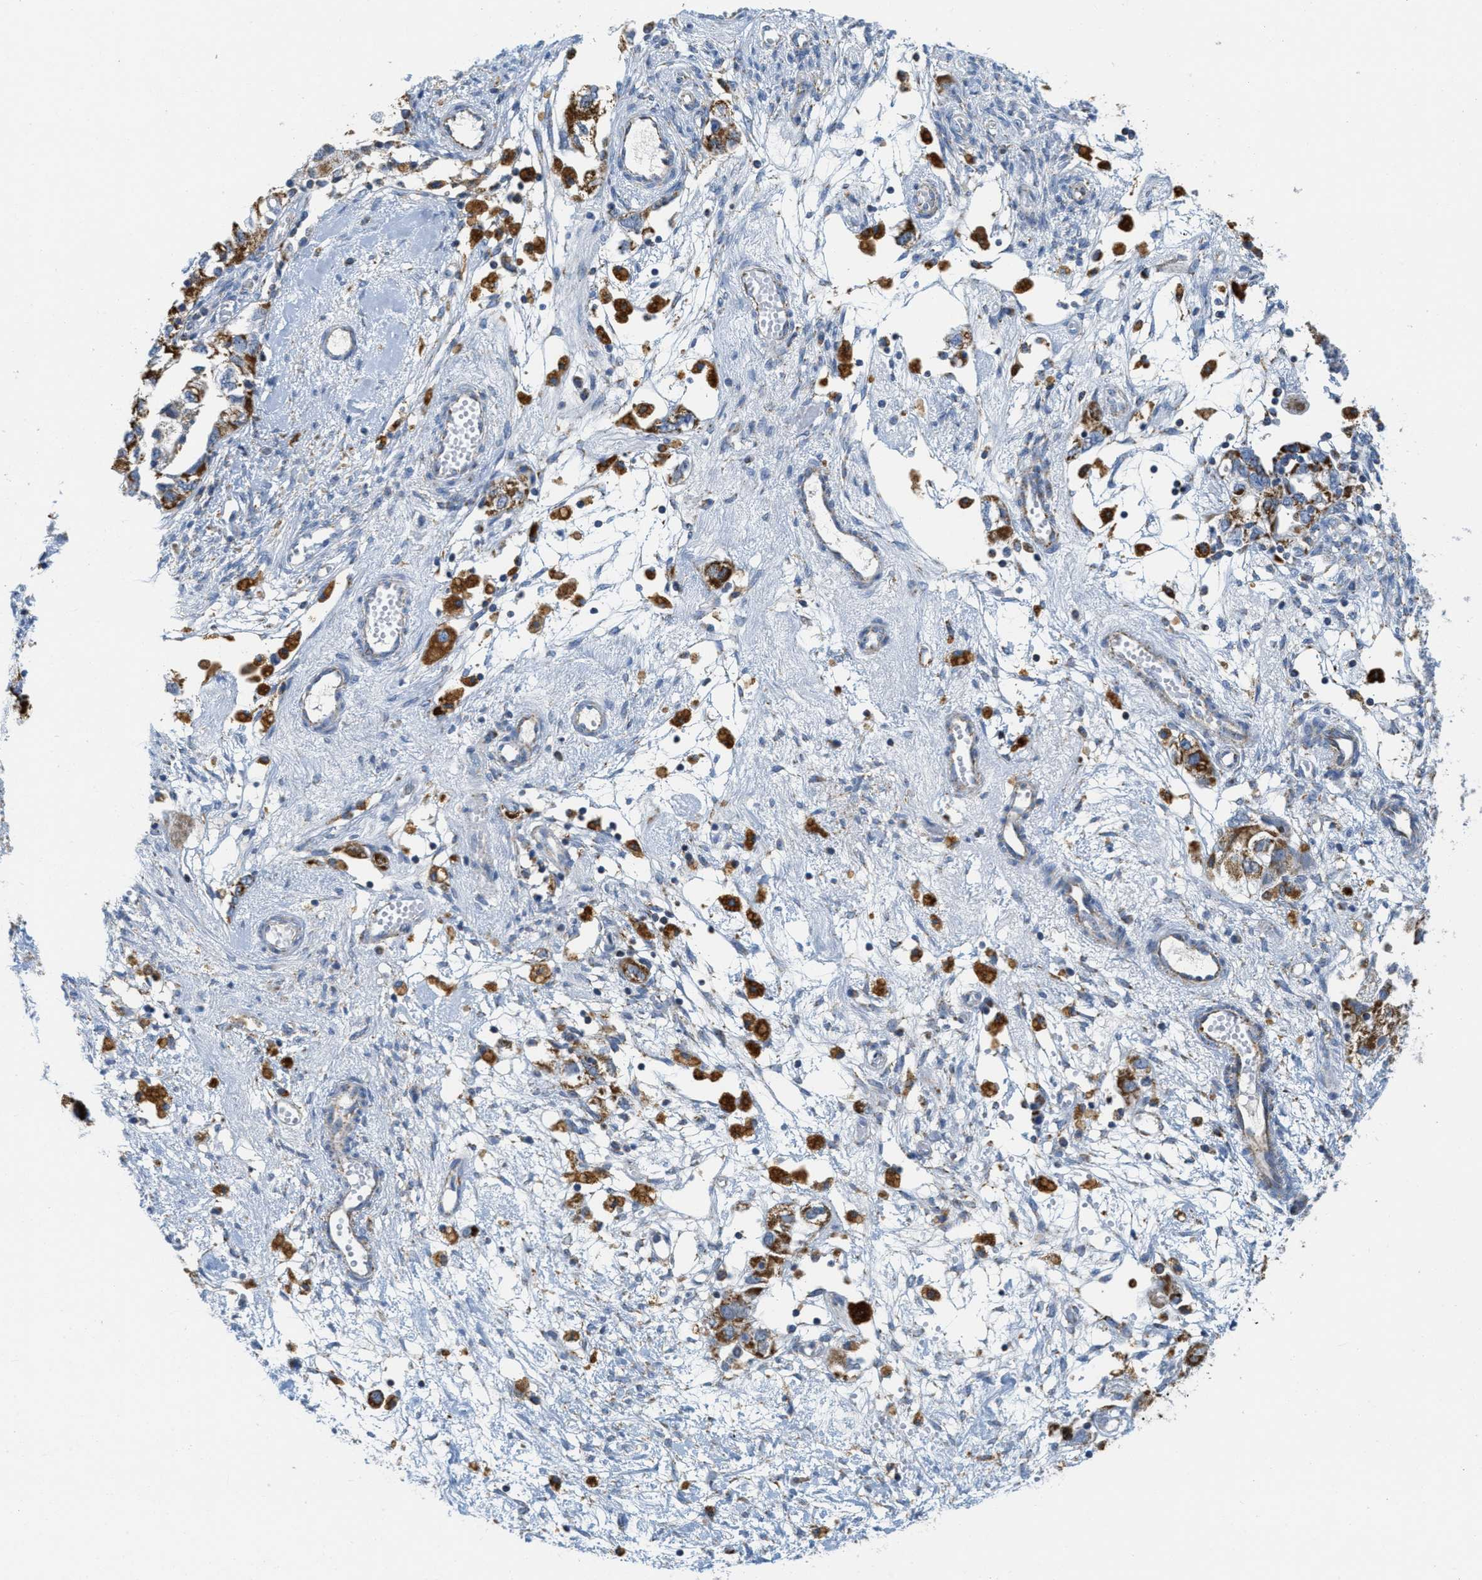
{"staining": {"intensity": "moderate", "quantity": ">75%", "location": "cytoplasmic/membranous"}, "tissue": "ovarian cancer", "cell_type": "Tumor cells", "image_type": "cancer", "snomed": [{"axis": "morphology", "description": "Carcinoma, NOS"}, {"axis": "morphology", "description": "Cystadenocarcinoma, serous, NOS"}, {"axis": "topography", "description": "Ovary"}], "caption": "There is medium levels of moderate cytoplasmic/membranous expression in tumor cells of ovarian cancer, as demonstrated by immunohistochemical staining (brown color).", "gene": "KCNJ5", "patient": {"sex": "female", "age": 69}}